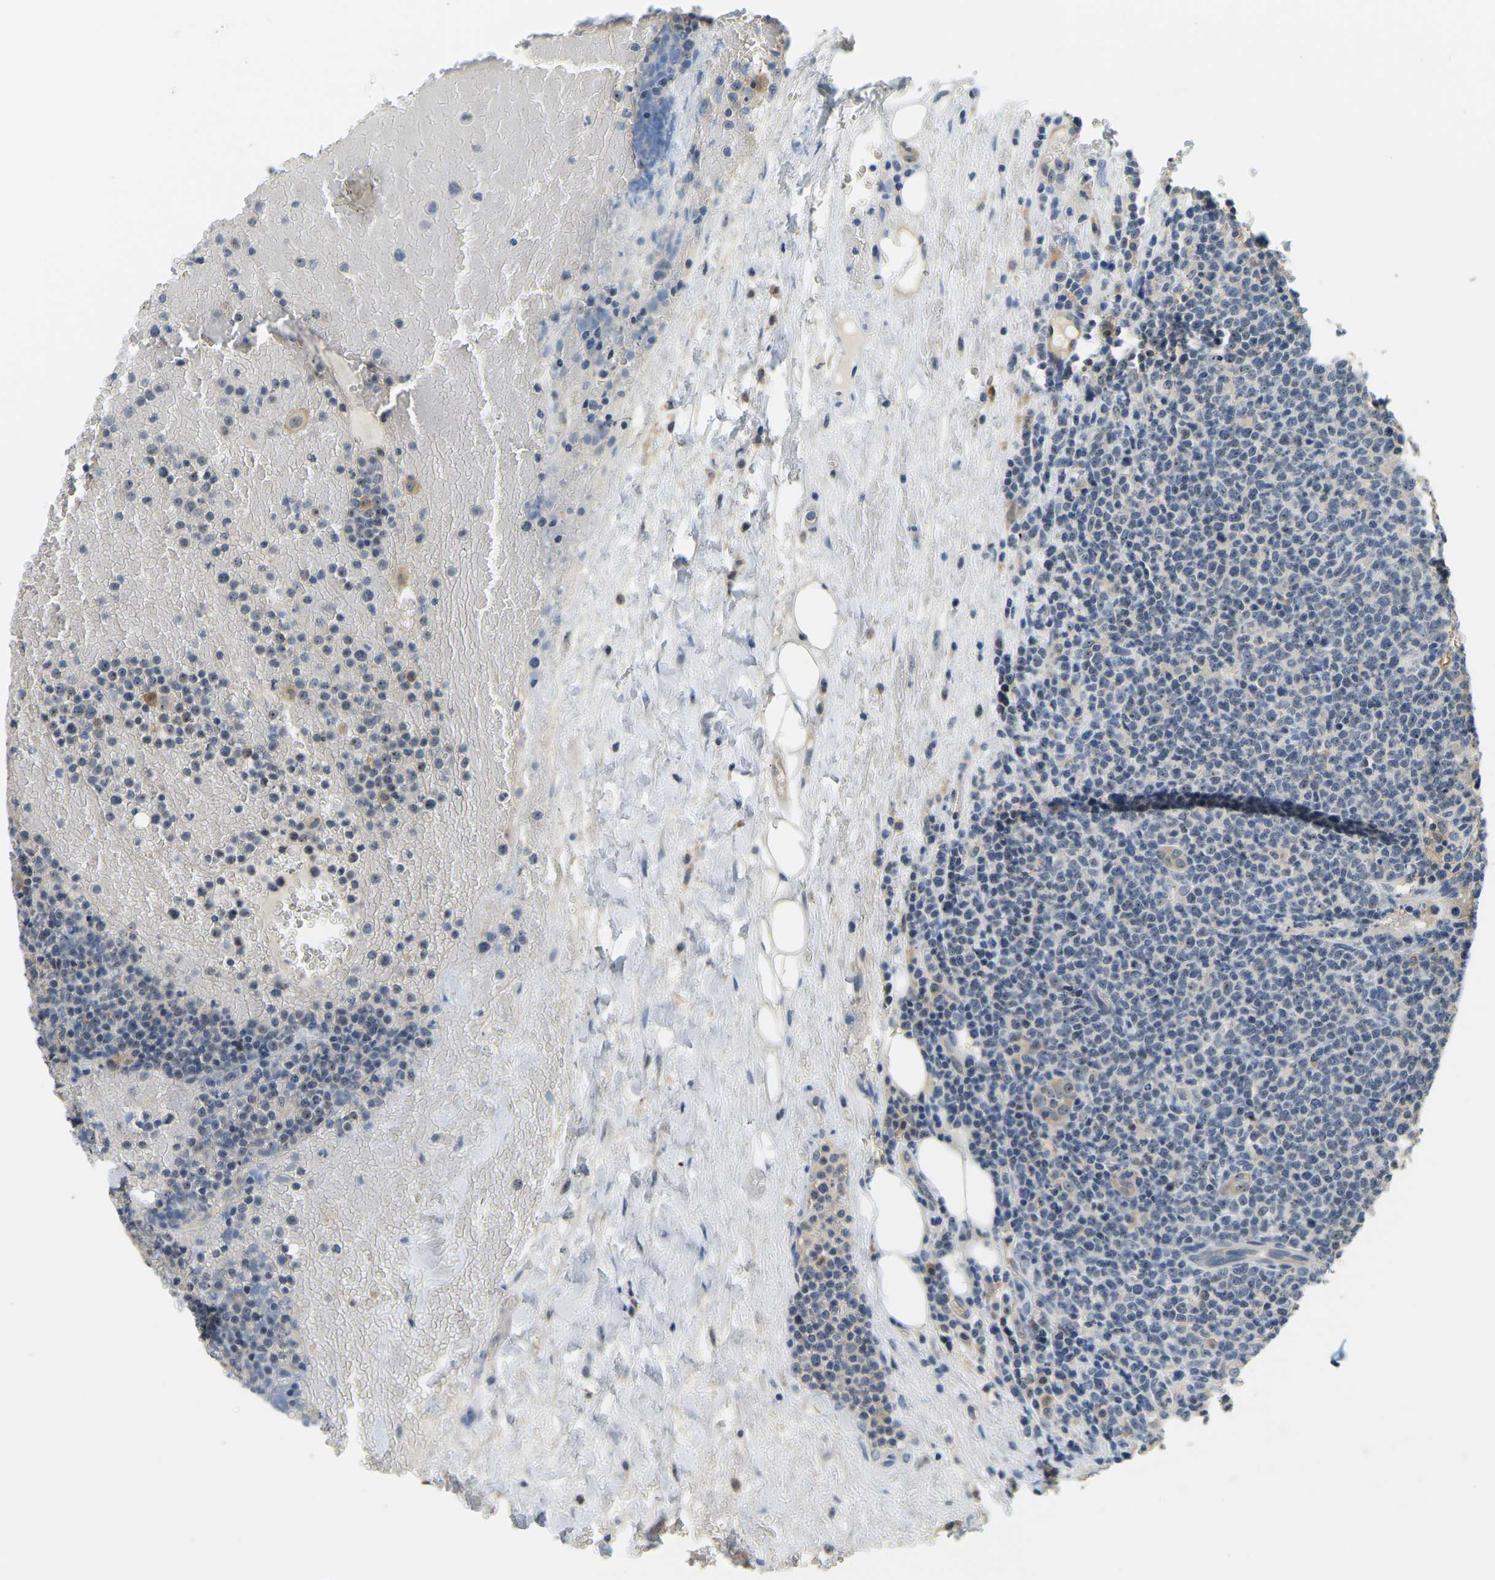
{"staining": {"intensity": "weak", "quantity": "<25%", "location": "cytoplasmic/membranous"}, "tissue": "lymphoma", "cell_type": "Tumor cells", "image_type": "cancer", "snomed": [{"axis": "morphology", "description": "Malignant lymphoma, non-Hodgkin's type, High grade"}, {"axis": "topography", "description": "Lymph node"}], "caption": "Micrograph shows no significant protein positivity in tumor cells of high-grade malignant lymphoma, non-Hodgkin's type.", "gene": "RRP1", "patient": {"sex": "male", "age": 61}}